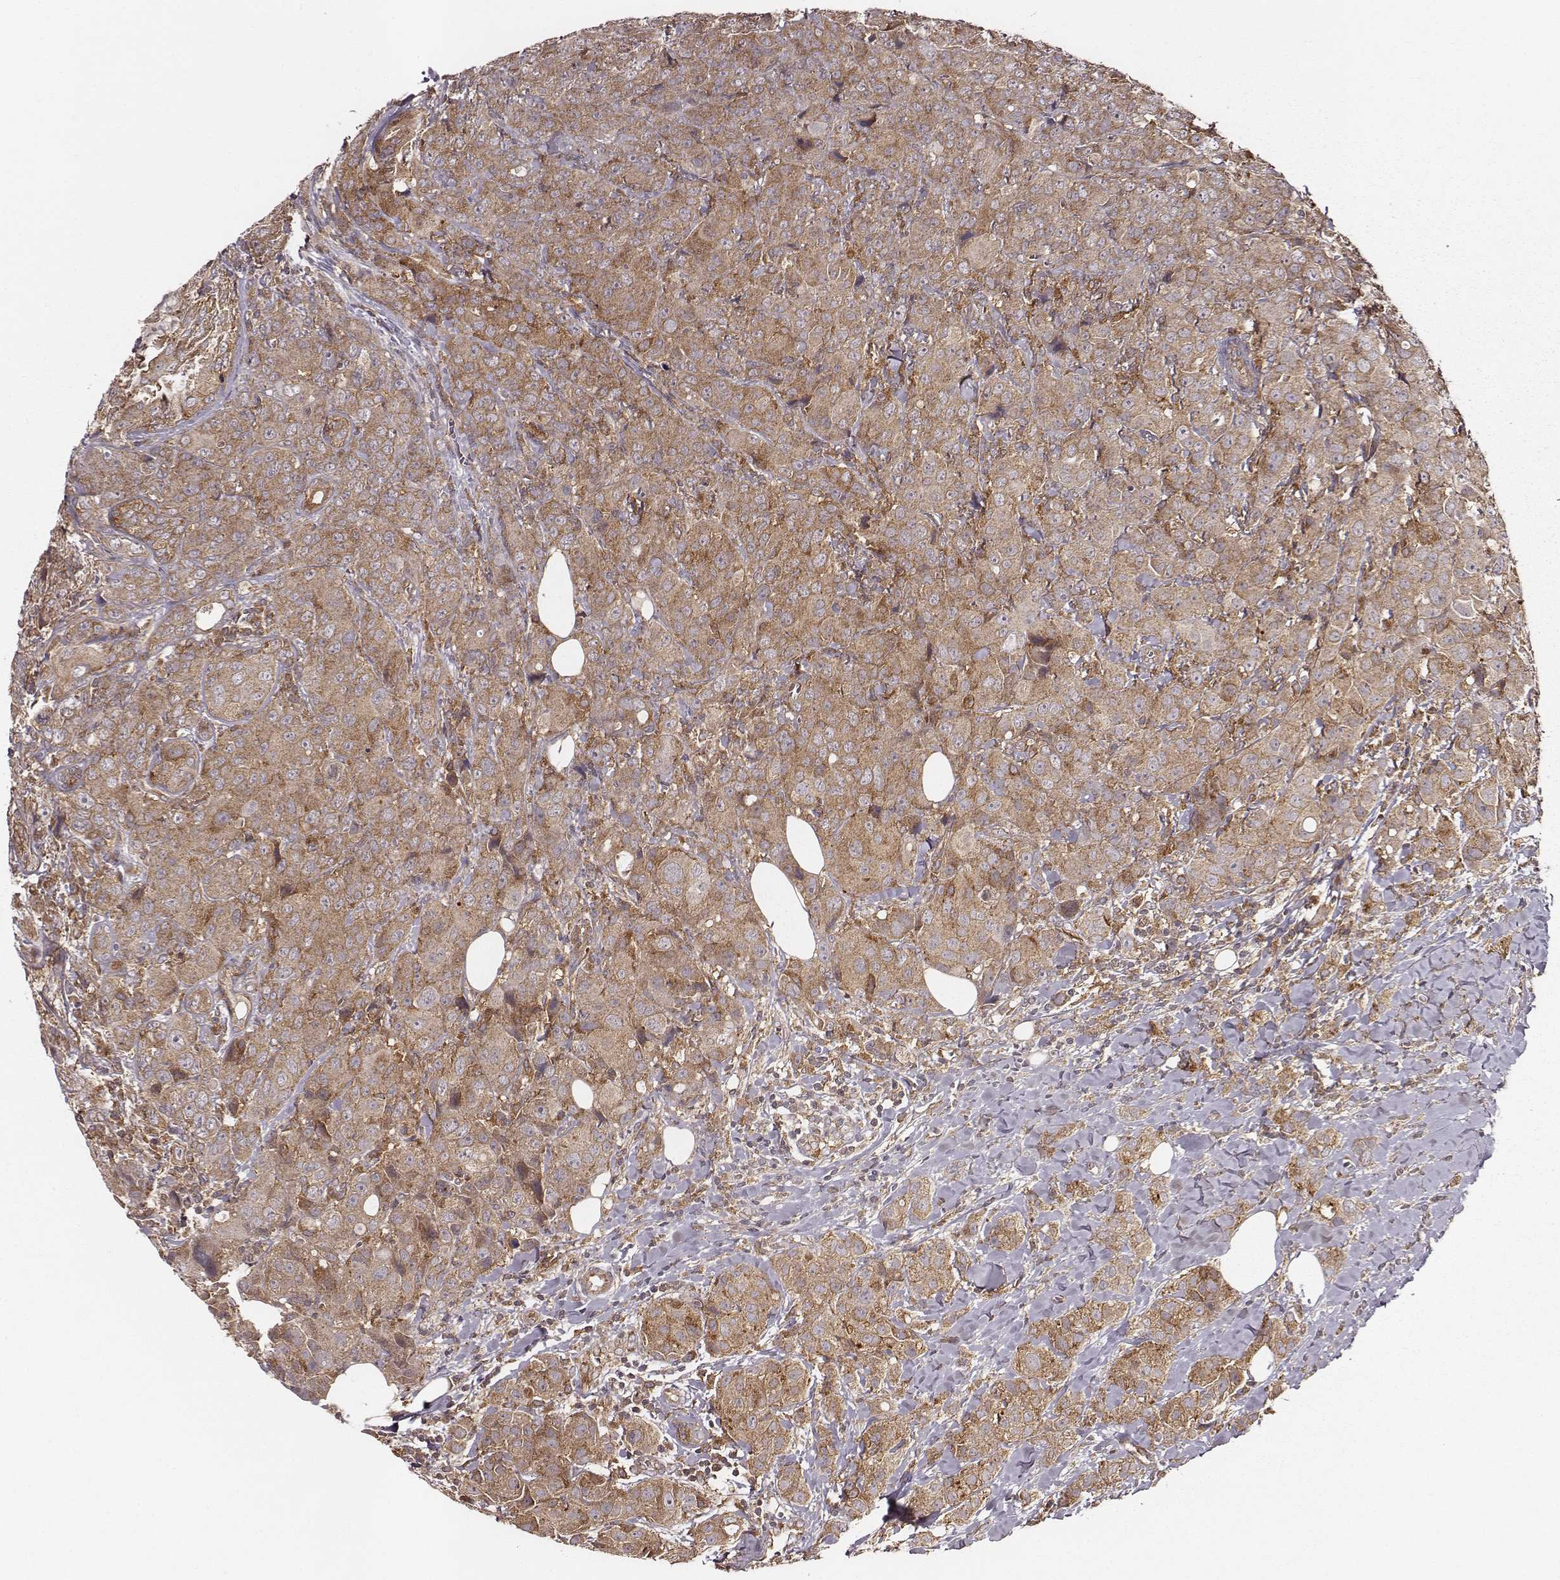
{"staining": {"intensity": "moderate", "quantity": ">75%", "location": "cytoplasmic/membranous"}, "tissue": "breast cancer", "cell_type": "Tumor cells", "image_type": "cancer", "snomed": [{"axis": "morphology", "description": "Duct carcinoma"}, {"axis": "topography", "description": "Breast"}], "caption": "Immunohistochemistry (IHC) of breast cancer reveals medium levels of moderate cytoplasmic/membranous staining in about >75% of tumor cells.", "gene": "VPS26A", "patient": {"sex": "female", "age": 43}}